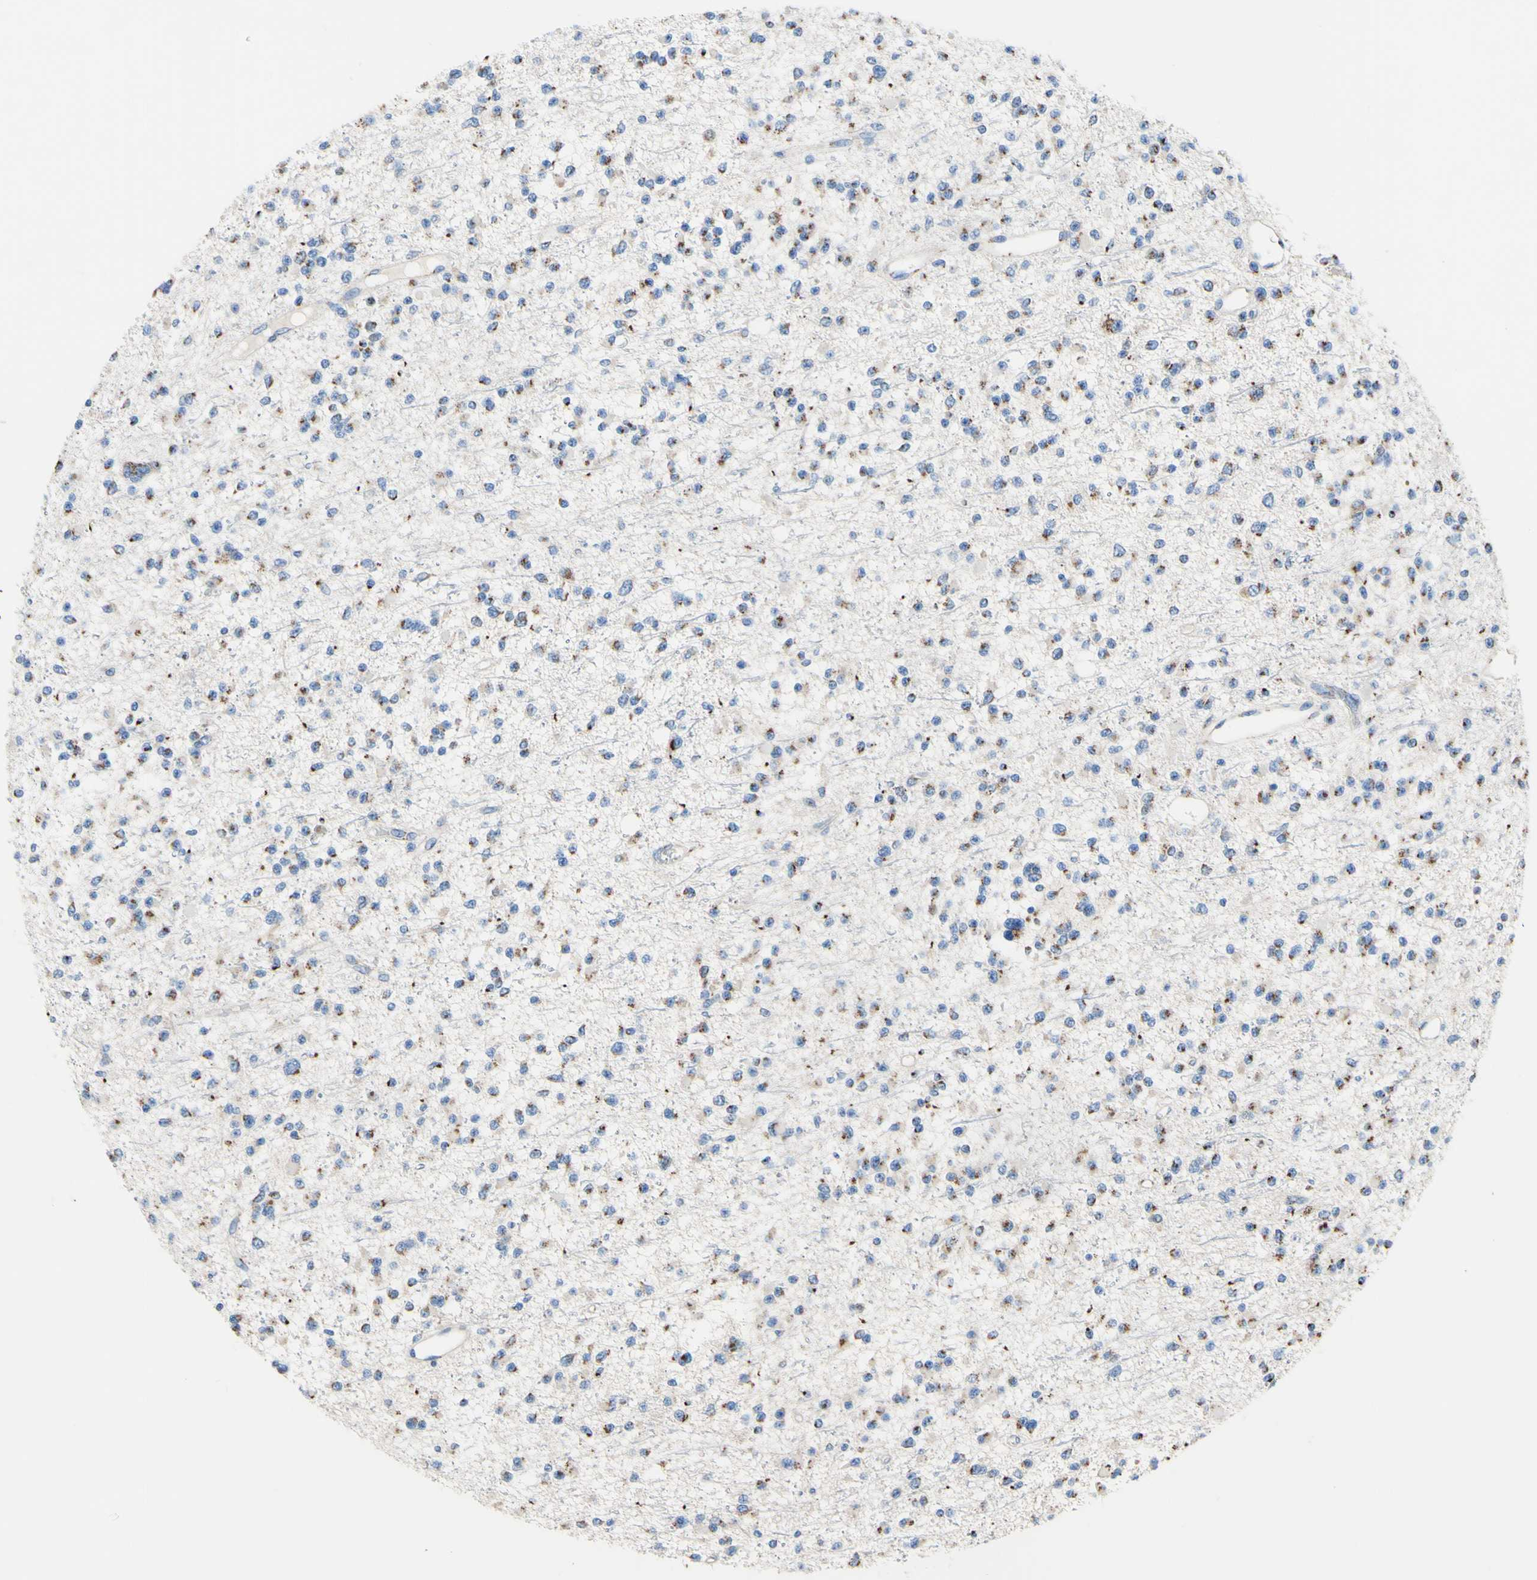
{"staining": {"intensity": "weak", "quantity": "25%-75%", "location": "cytoplasmic/membranous"}, "tissue": "glioma", "cell_type": "Tumor cells", "image_type": "cancer", "snomed": [{"axis": "morphology", "description": "Glioma, malignant, Low grade"}, {"axis": "topography", "description": "Brain"}], "caption": "Tumor cells reveal weak cytoplasmic/membranous expression in approximately 25%-75% of cells in glioma.", "gene": "GALNT2", "patient": {"sex": "female", "age": 22}}